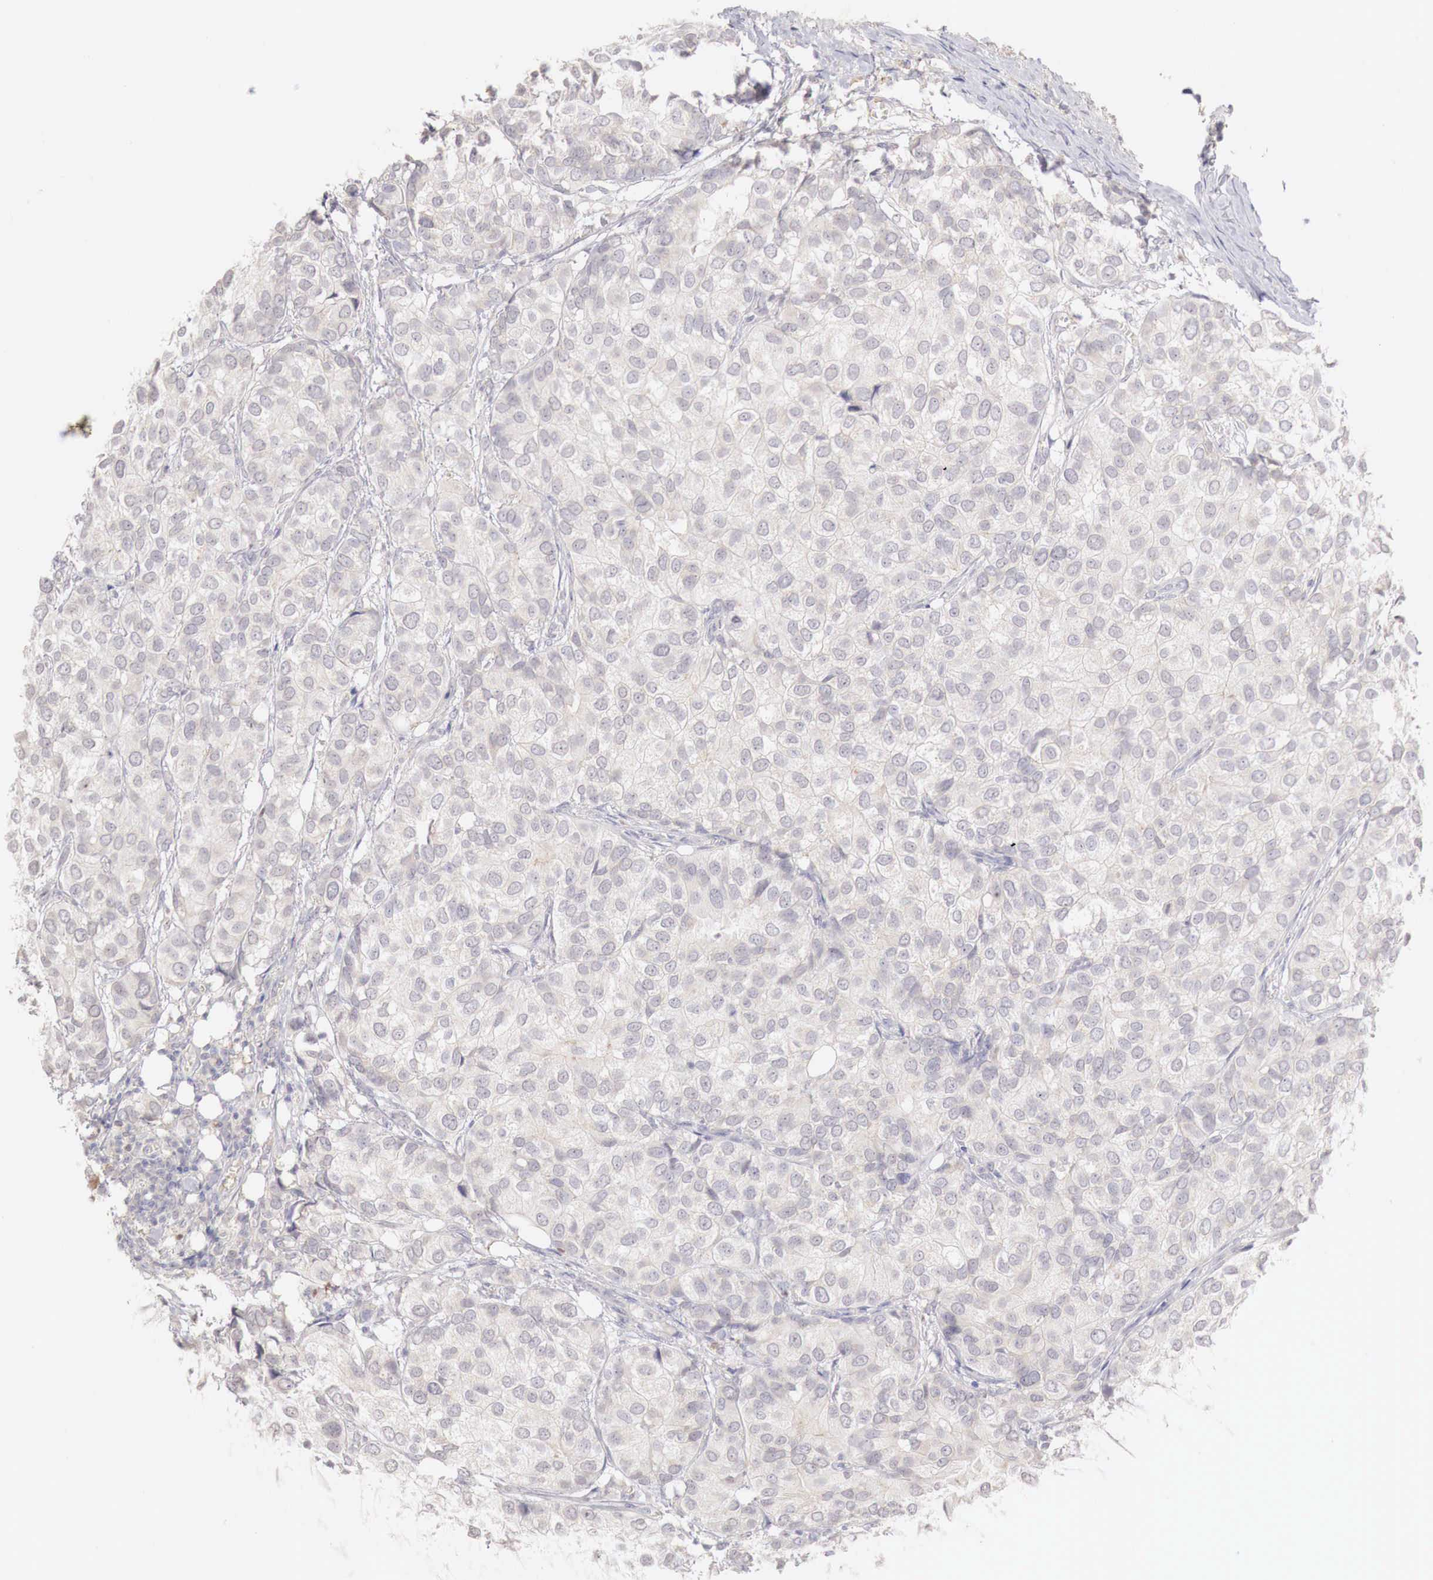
{"staining": {"intensity": "negative", "quantity": "none", "location": "none"}, "tissue": "breast cancer", "cell_type": "Tumor cells", "image_type": "cancer", "snomed": [{"axis": "morphology", "description": "Duct carcinoma"}, {"axis": "topography", "description": "Breast"}], "caption": "The immunohistochemistry (IHC) histopathology image has no significant staining in tumor cells of breast invasive ductal carcinoma tissue. Brightfield microscopy of IHC stained with DAB (3,3'-diaminobenzidine) (brown) and hematoxylin (blue), captured at high magnification.", "gene": "GATA1", "patient": {"sex": "female", "age": 68}}